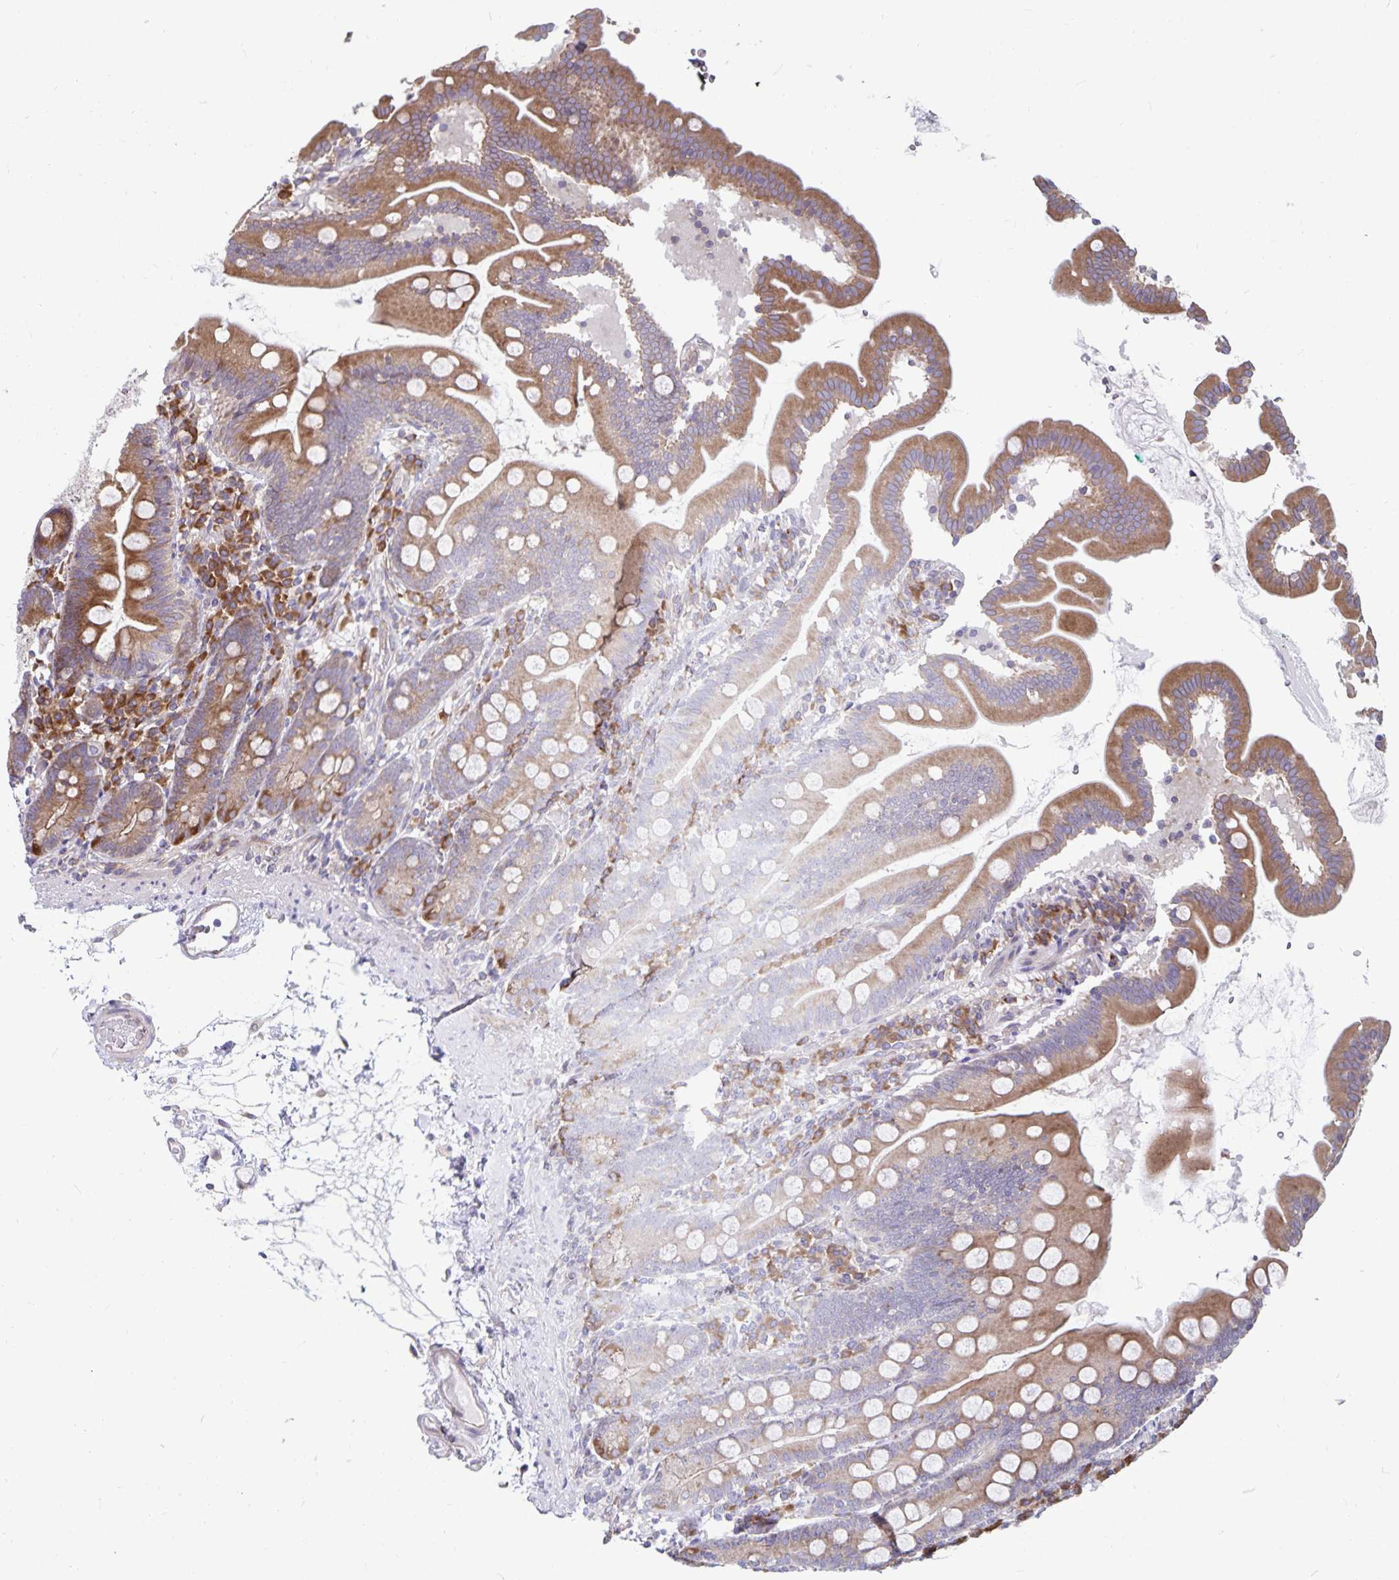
{"staining": {"intensity": "moderate", "quantity": "25%-75%", "location": "cytoplasmic/membranous"}, "tissue": "duodenum", "cell_type": "Glandular cells", "image_type": "normal", "snomed": [{"axis": "morphology", "description": "Normal tissue, NOS"}, {"axis": "topography", "description": "Duodenum"}], "caption": "An immunohistochemistry image of normal tissue is shown. Protein staining in brown shows moderate cytoplasmic/membranous positivity in duodenum within glandular cells. The staining is performed using DAB (3,3'-diaminobenzidine) brown chromogen to label protein expression. The nuclei are counter-stained blue using hematoxylin.", "gene": "SEC62", "patient": {"sex": "female", "age": 67}}